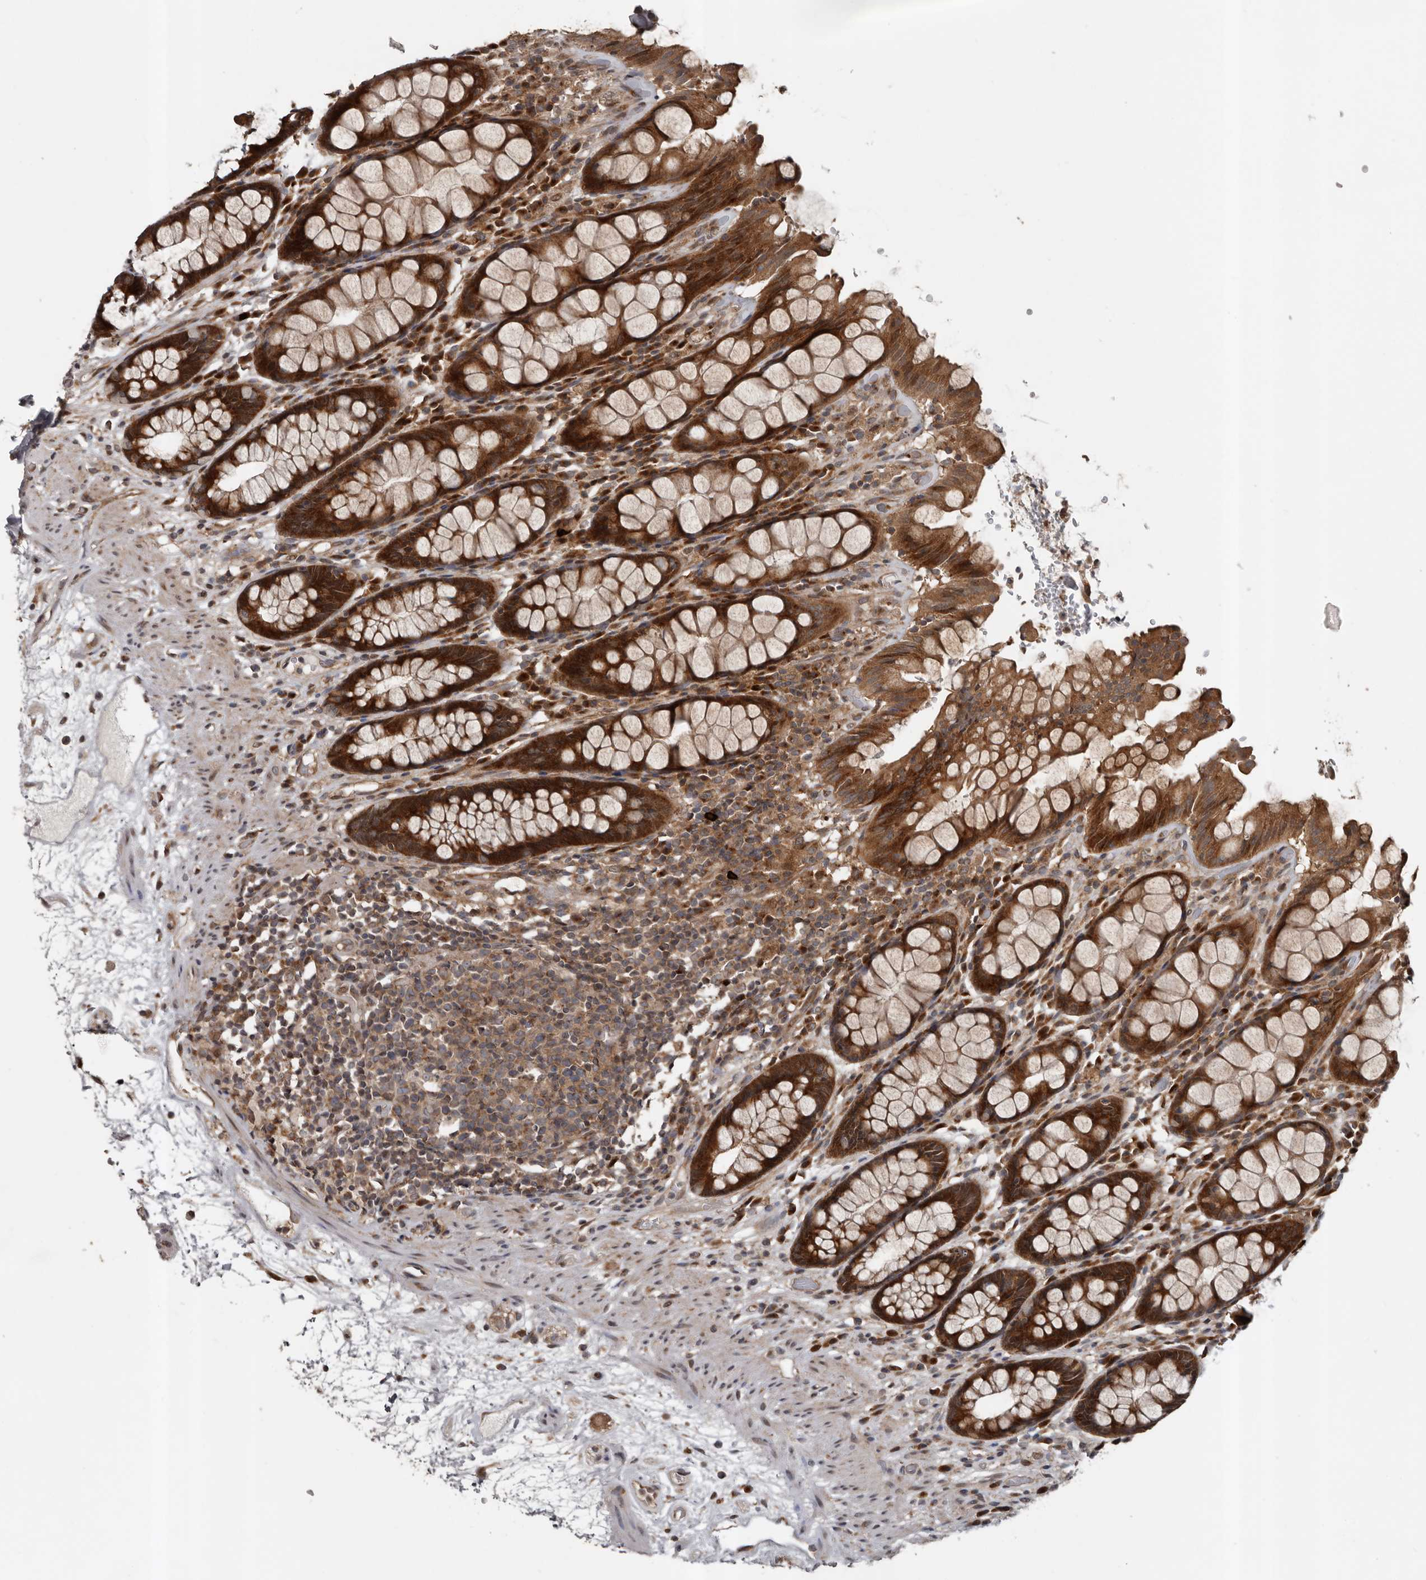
{"staining": {"intensity": "strong", "quantity": ">75%", "location": "cytoplasmic/membranous"}, "tissue": "rectum", "cell_type": "Glandular cells", "image_type": "normal", "snomed": [{"axis": "morphology", "description": "Normal tissue, NOS"}, {"axis": "topography", "description": "Rectum"}], "caption": "Rectum stained with a brown dye shows strong cytoplasmic/membranous positive expression in about >75% of glandular cells.", "gene": "CCDC190", "patient": {"sex": "male", "age": 64}}